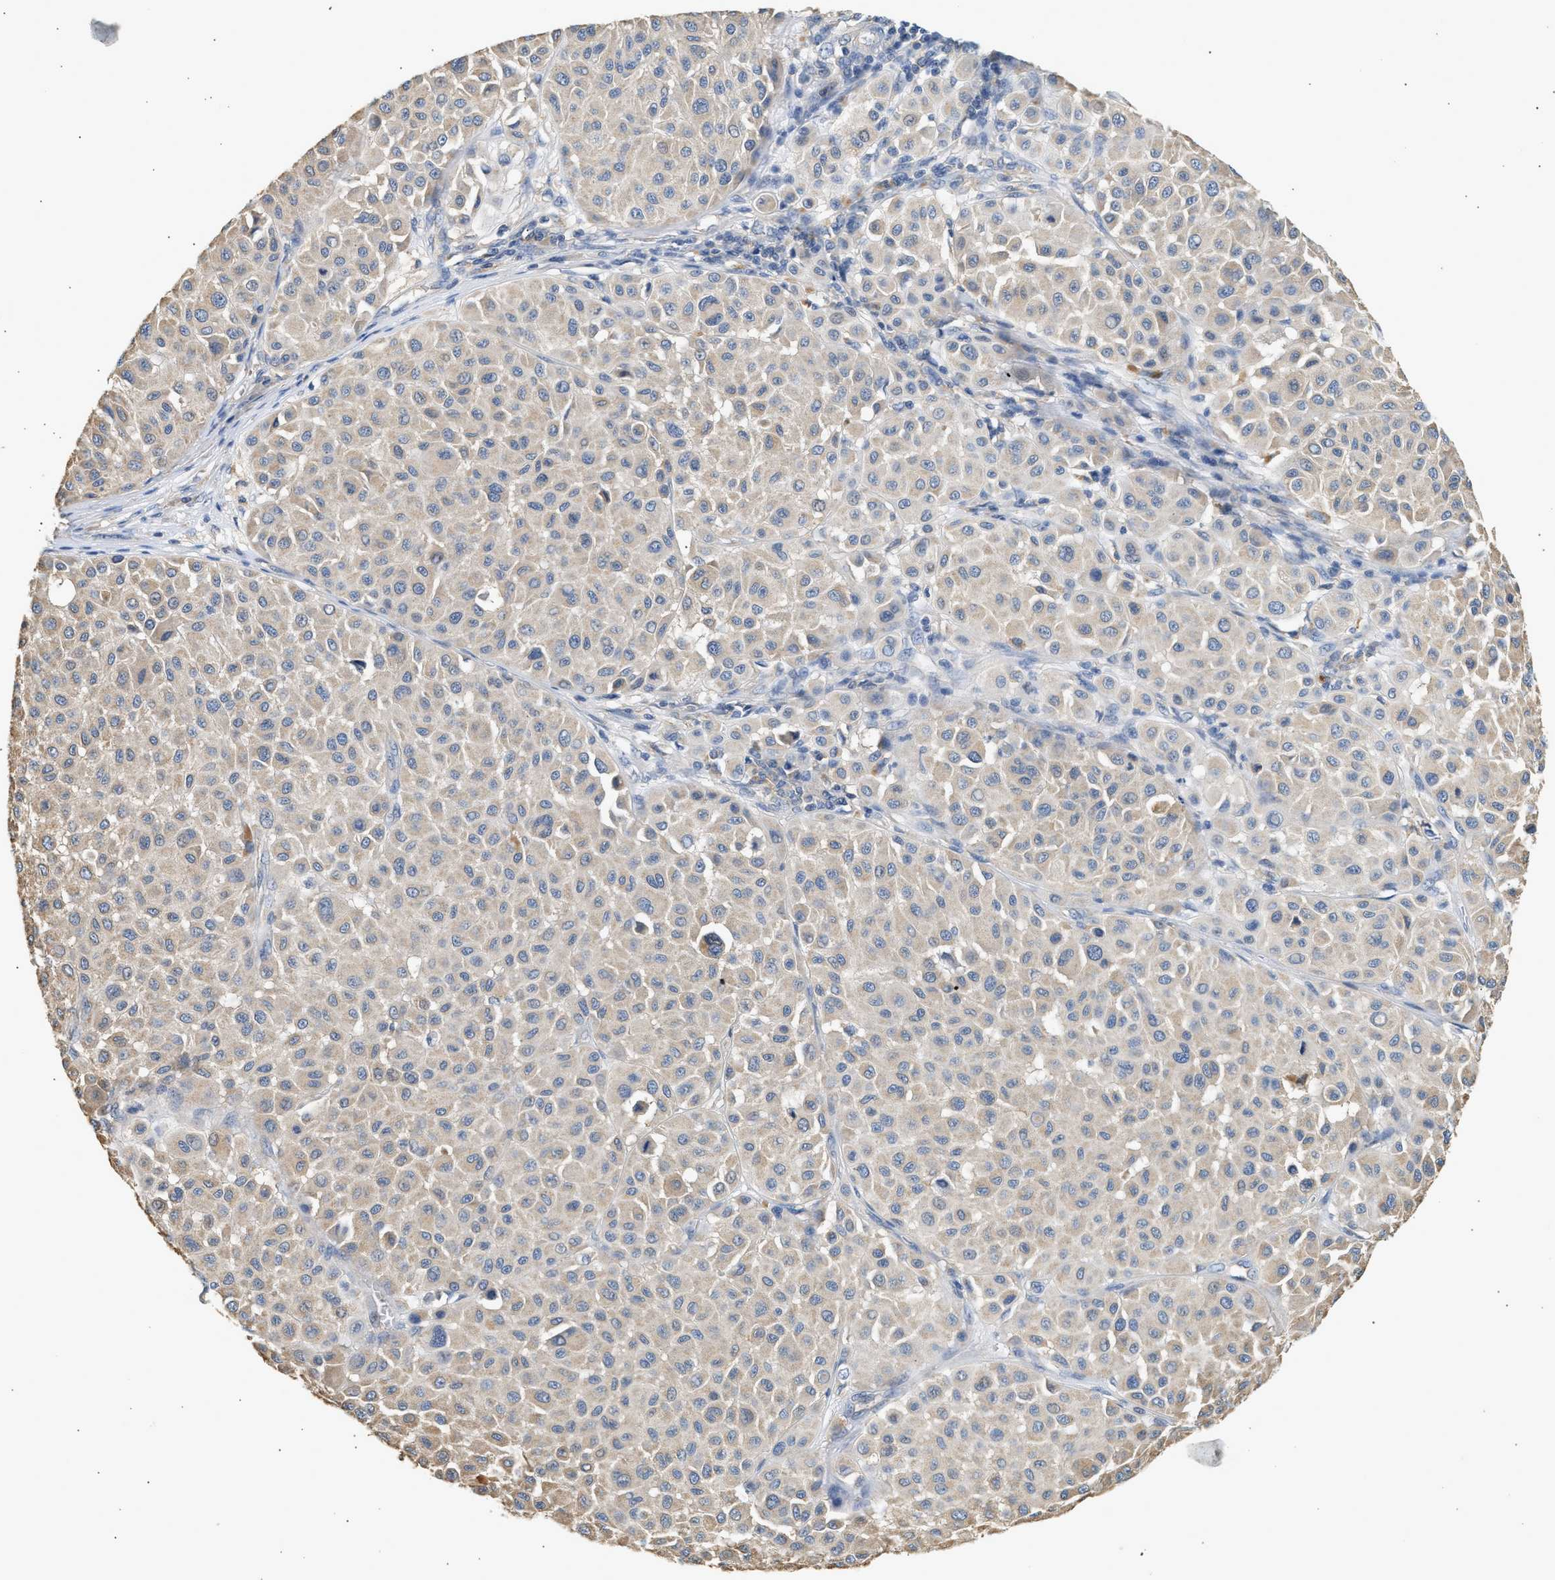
{"staining": {"intensity": "weak", "quantity": "25%-75%", "location": "cytoplasmic/membranous"}, "tissue": "melanoma", "cell_type": "Tumor cells", "image_type": "cancer", "snomed": [{"axis": "morphology", "description": "Malignant melanoma, Metastatic site"}, {"axis": "topography", "description": "Soft tissue"}], "caption": "Protein staining displays weak cytoplasmic/membranous expression in about 25%-75% of tumor cells in melanoma.", "gene": "WDR31", "patient": {"sex": "male", "age": 41}}